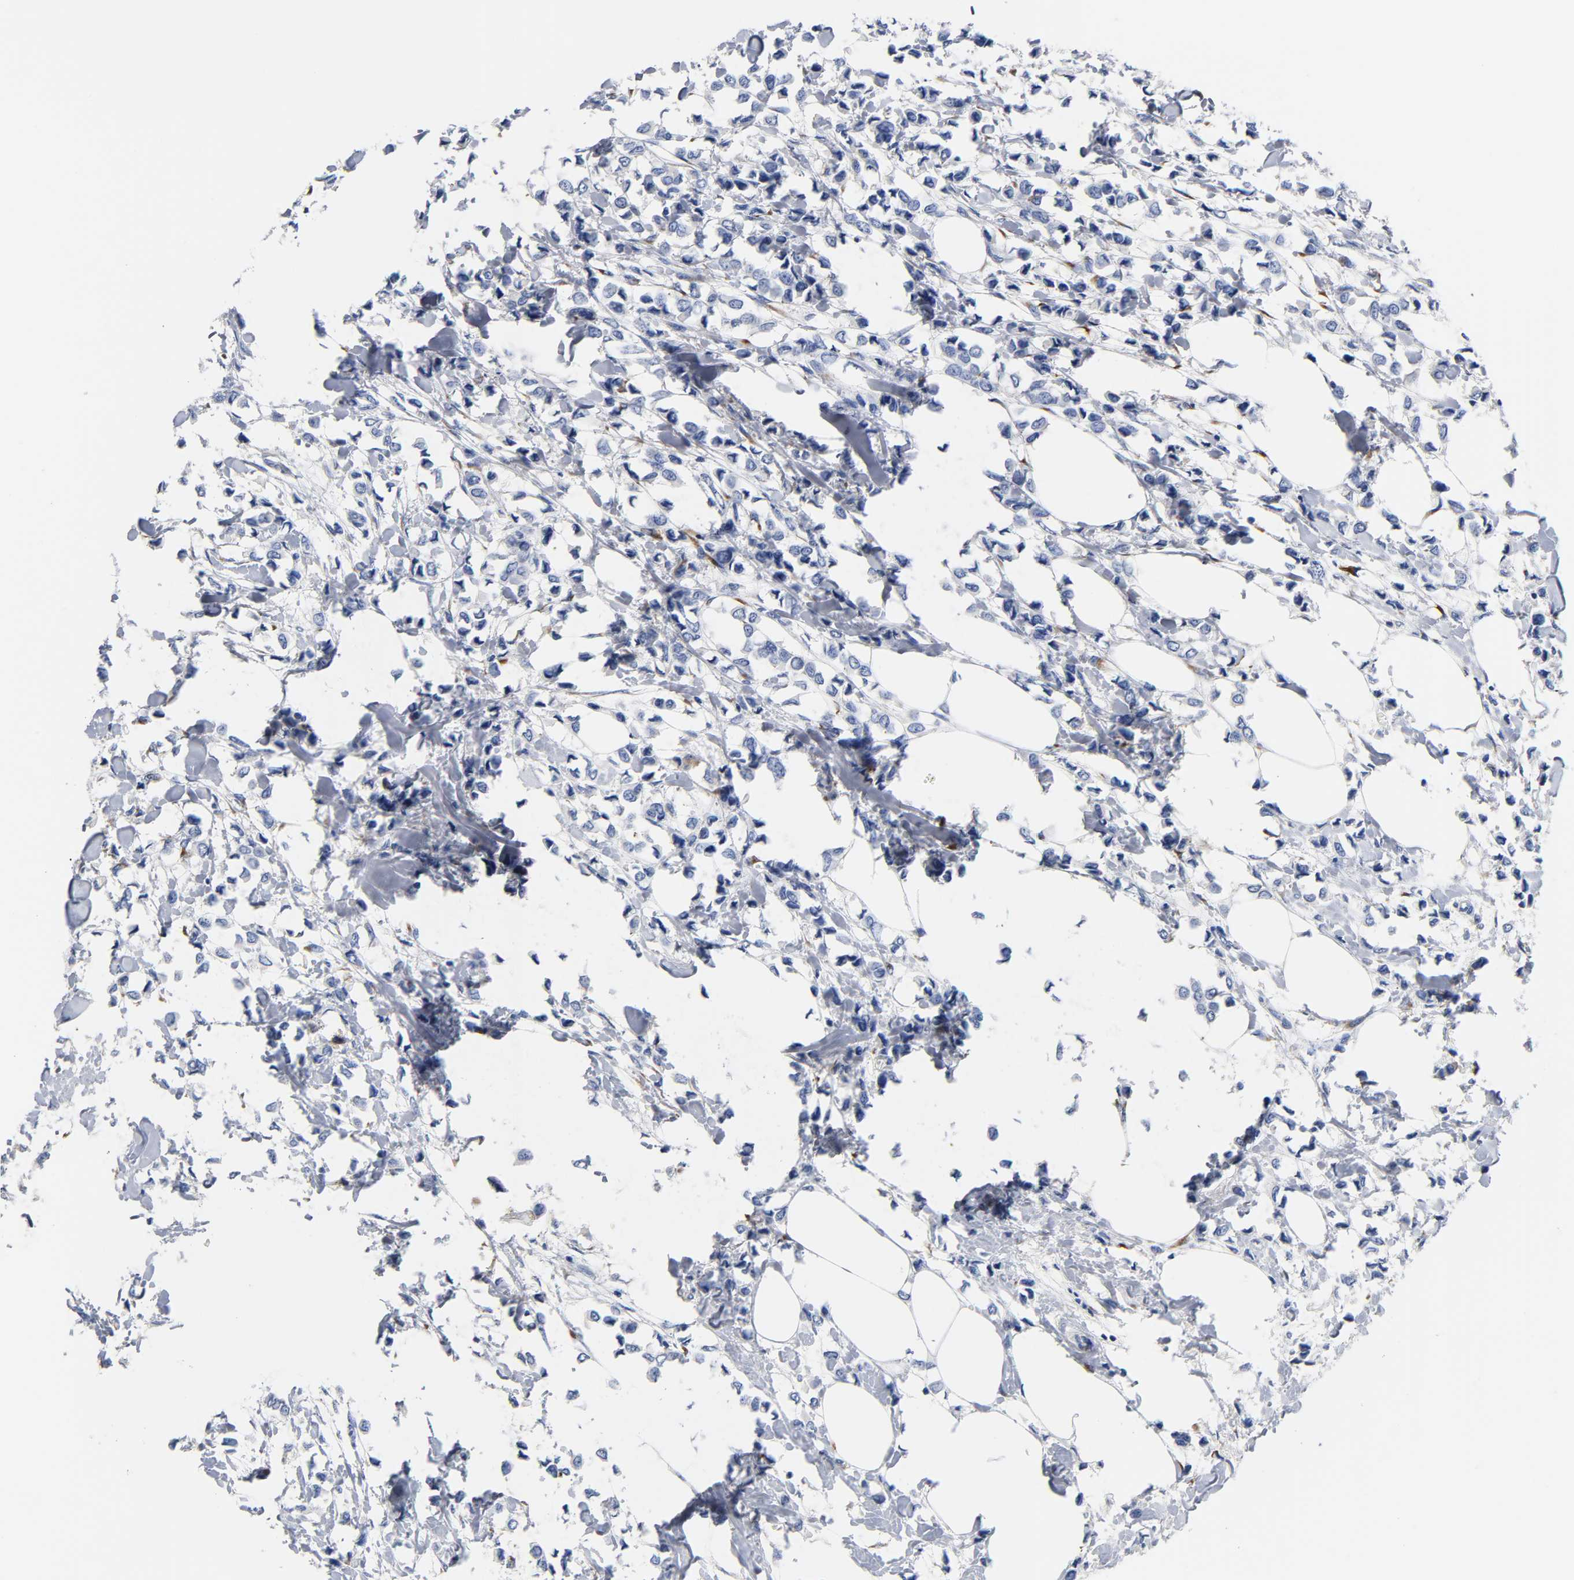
{"staining": {"intensity": "weak", "quantity": "25%-75%", "location": "cytoplasmic/membranous"}, "tissue": "breast cancer", "cell_type": "Tumor cells", "image_type": "cancer", "snomed": [{"axis": "morphology", "description": "Lobular carcinoma"}, {"axis": "topography", "description": "Breast"}], "caption": "Immunohistochemical staining of human breast cancer exhibits low levels of weak cytoplasmic/membranous protein positivity in approximately 25%-75% of tumor cells.", "gene": "REL", "patient": {"sex": "female", "age": 51}}